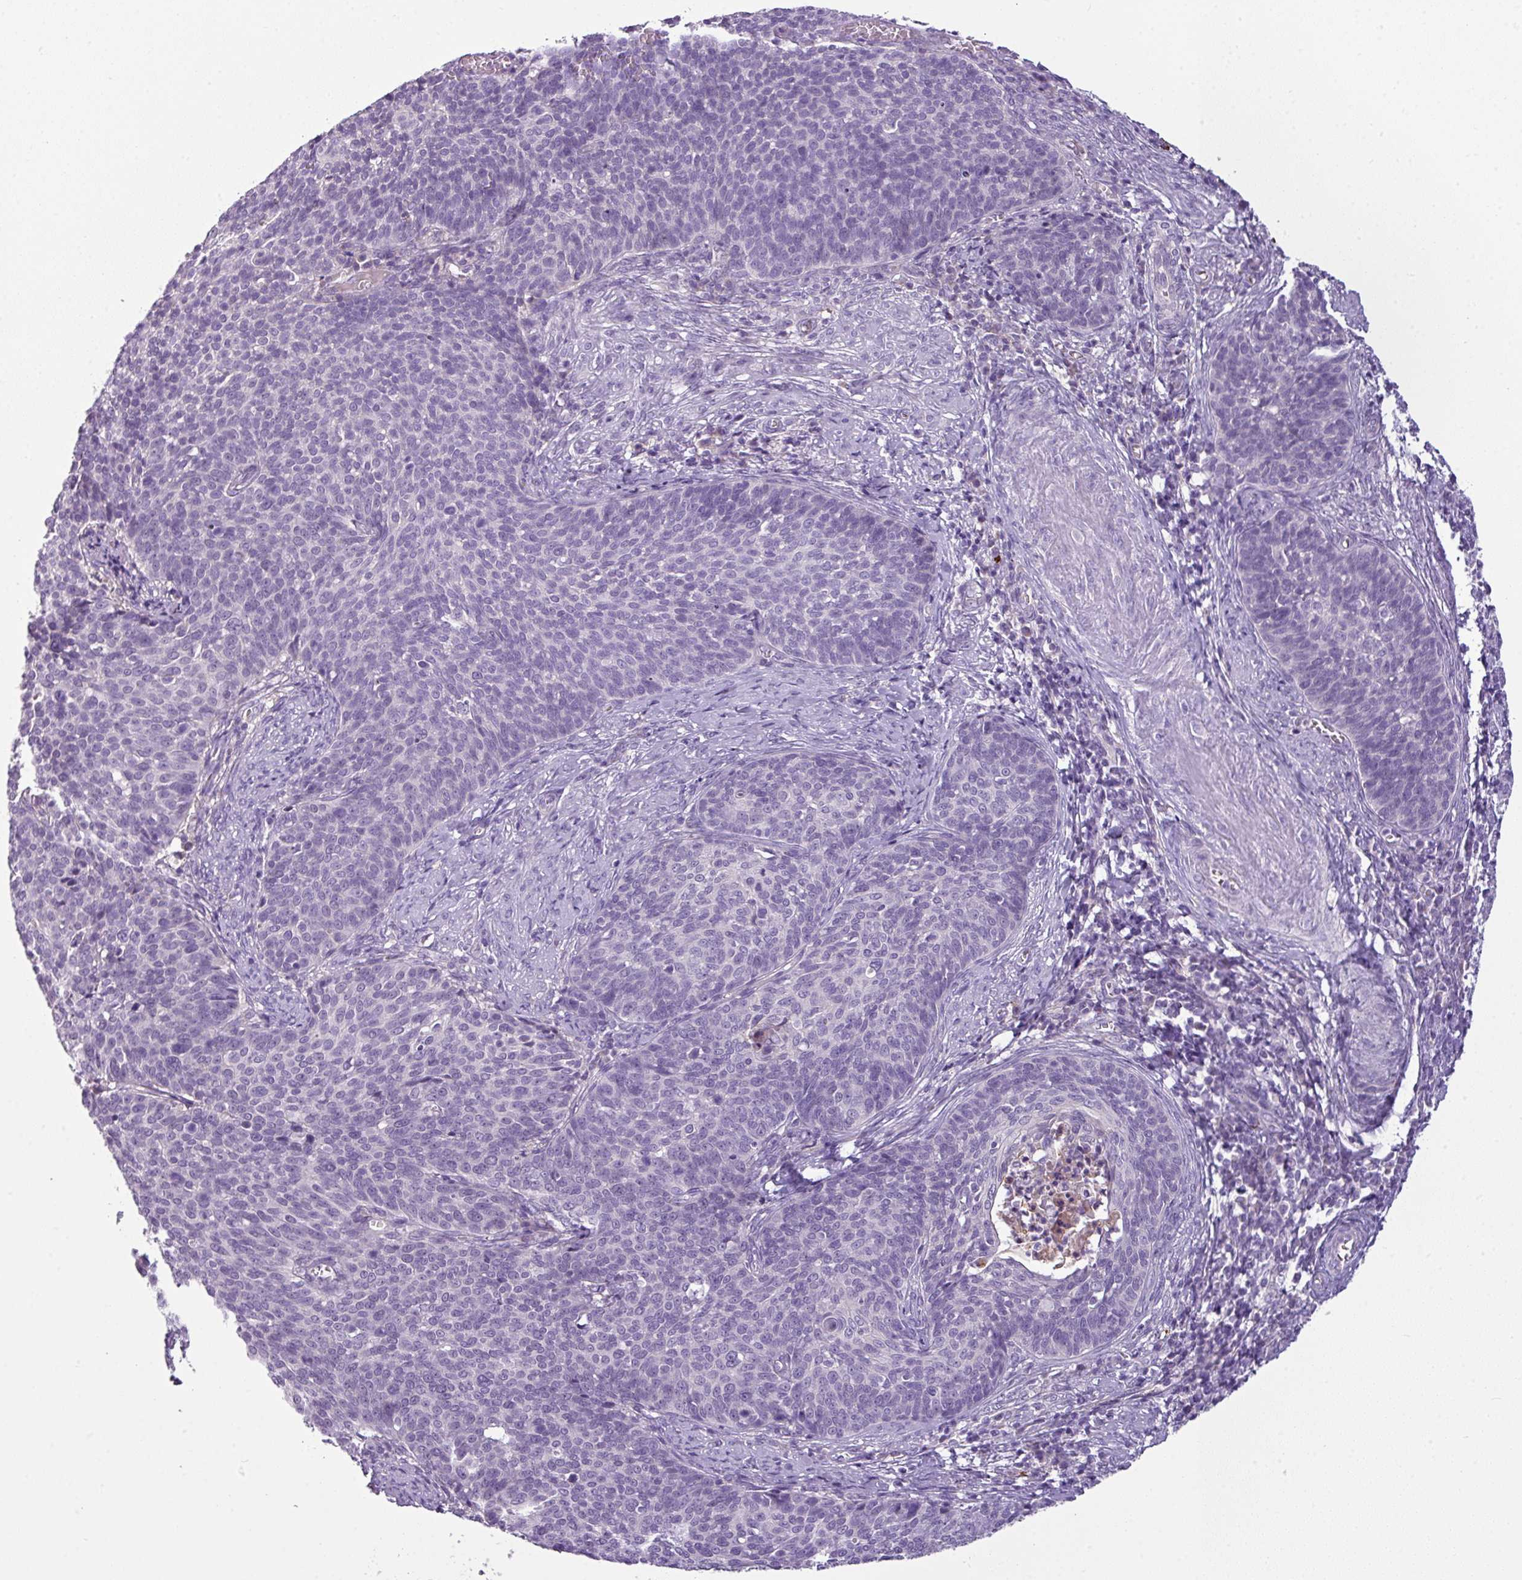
{"staining": {"intensity": "negative", "quantity": "none", "location": "none"}, "tissue": "cervical cancer", "cell_type": "Tumor cells", "image_type": "cancer", "snomed": [{"axis": "morphology", "description": "Normal tissue, NOS"}, {"axis": "morphology", "description": "Squamous cell carcinoma, NOS"}, {"axis": "topography", "description": "Cervix"}], "caption": "IHC micrograph of neoplastic tissue: human cervical cancer (squamous cell carcinoma) stained with DAB displays no significant protein staining in tumor cells.", "gene": "TMEM178B", "patient": {"sex": "female", "age": 39}}